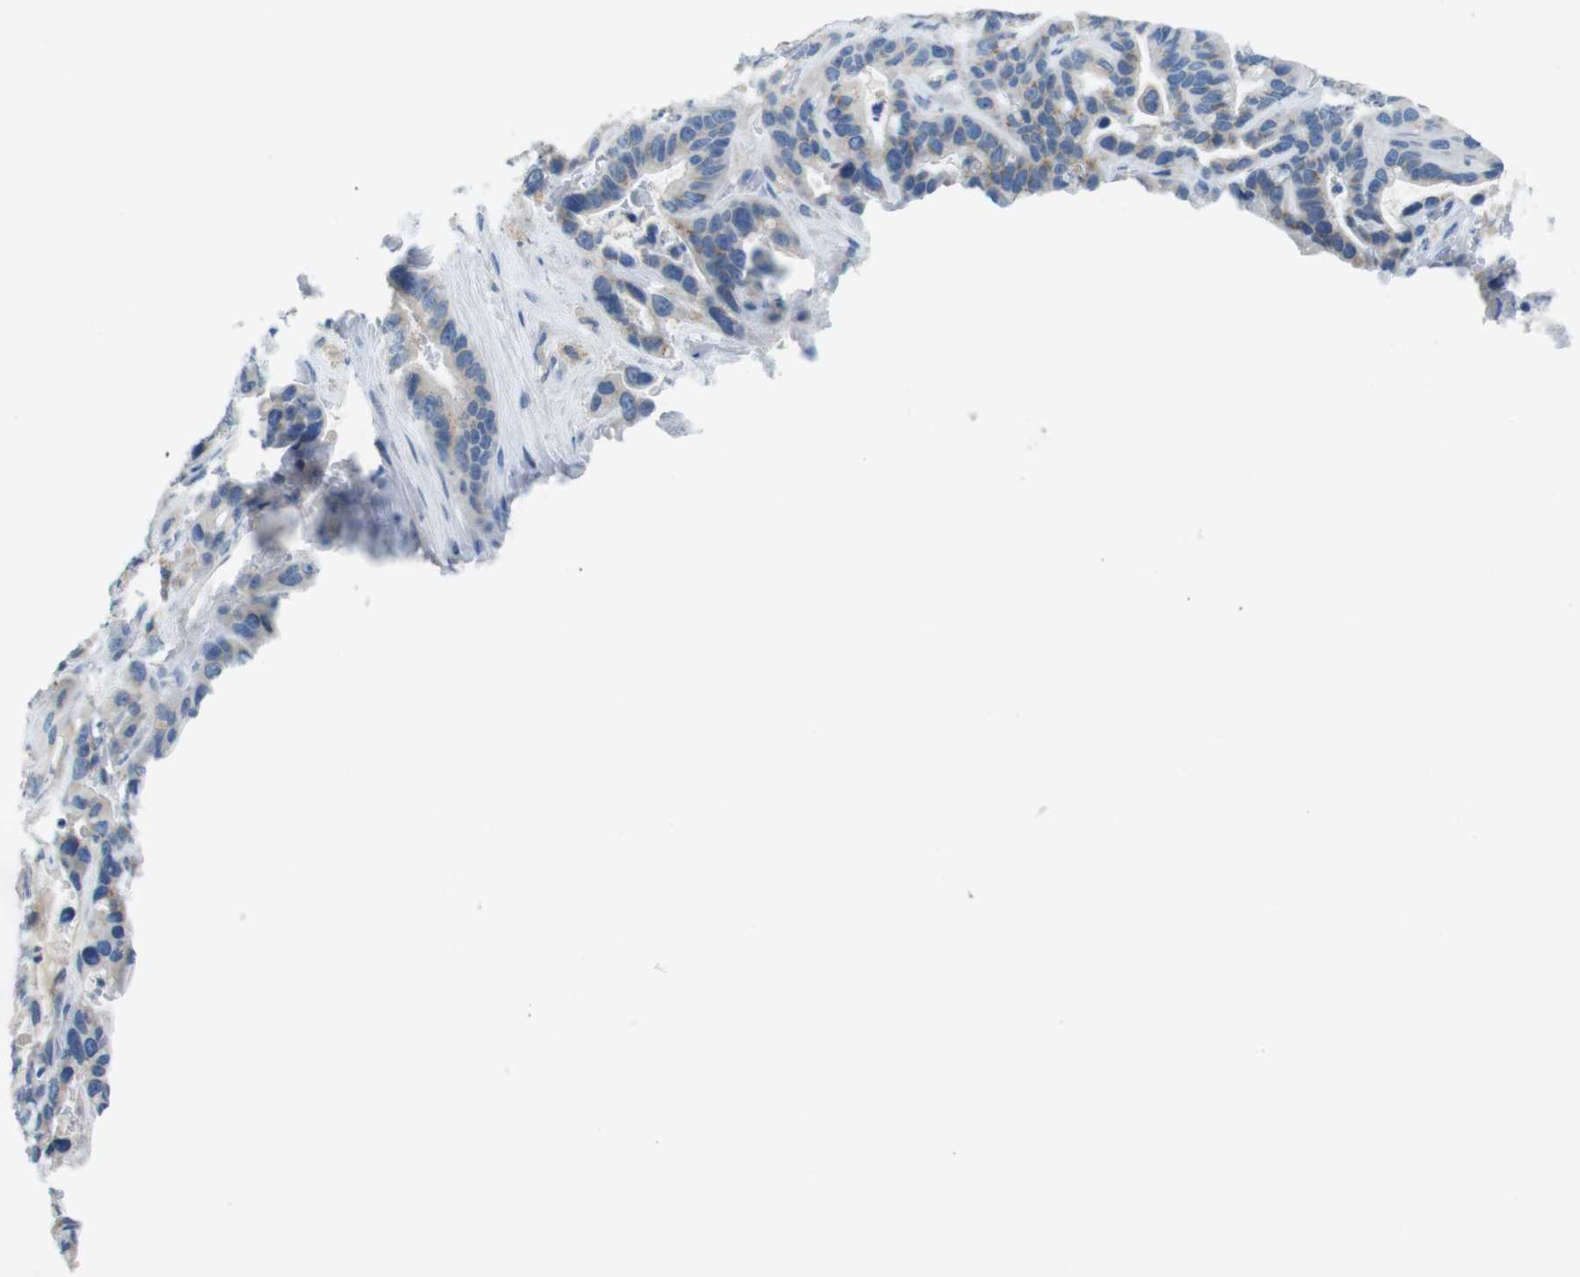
{"staining": {"intensity": "weak", "quantity": "25%-75%", "location": "cytoplasmic/membranous"}, "tissue": "liver cancer", "cell_type": "Tumor cells", "image_type": "cancer", "snomed": [{"axis": "morphology", "description": "Cholangiocarcinoma"}, {"axis": "topography", "description": "Liver"}], "caption": "Protein expression analysis of liver cholangiocarcinoma shows weak cytoplasmic/membranous positivity in approximately 25%-75% of tumor cells.", "gene": "SLC35A3", "patient": {"sex": "female", "age": 65}}